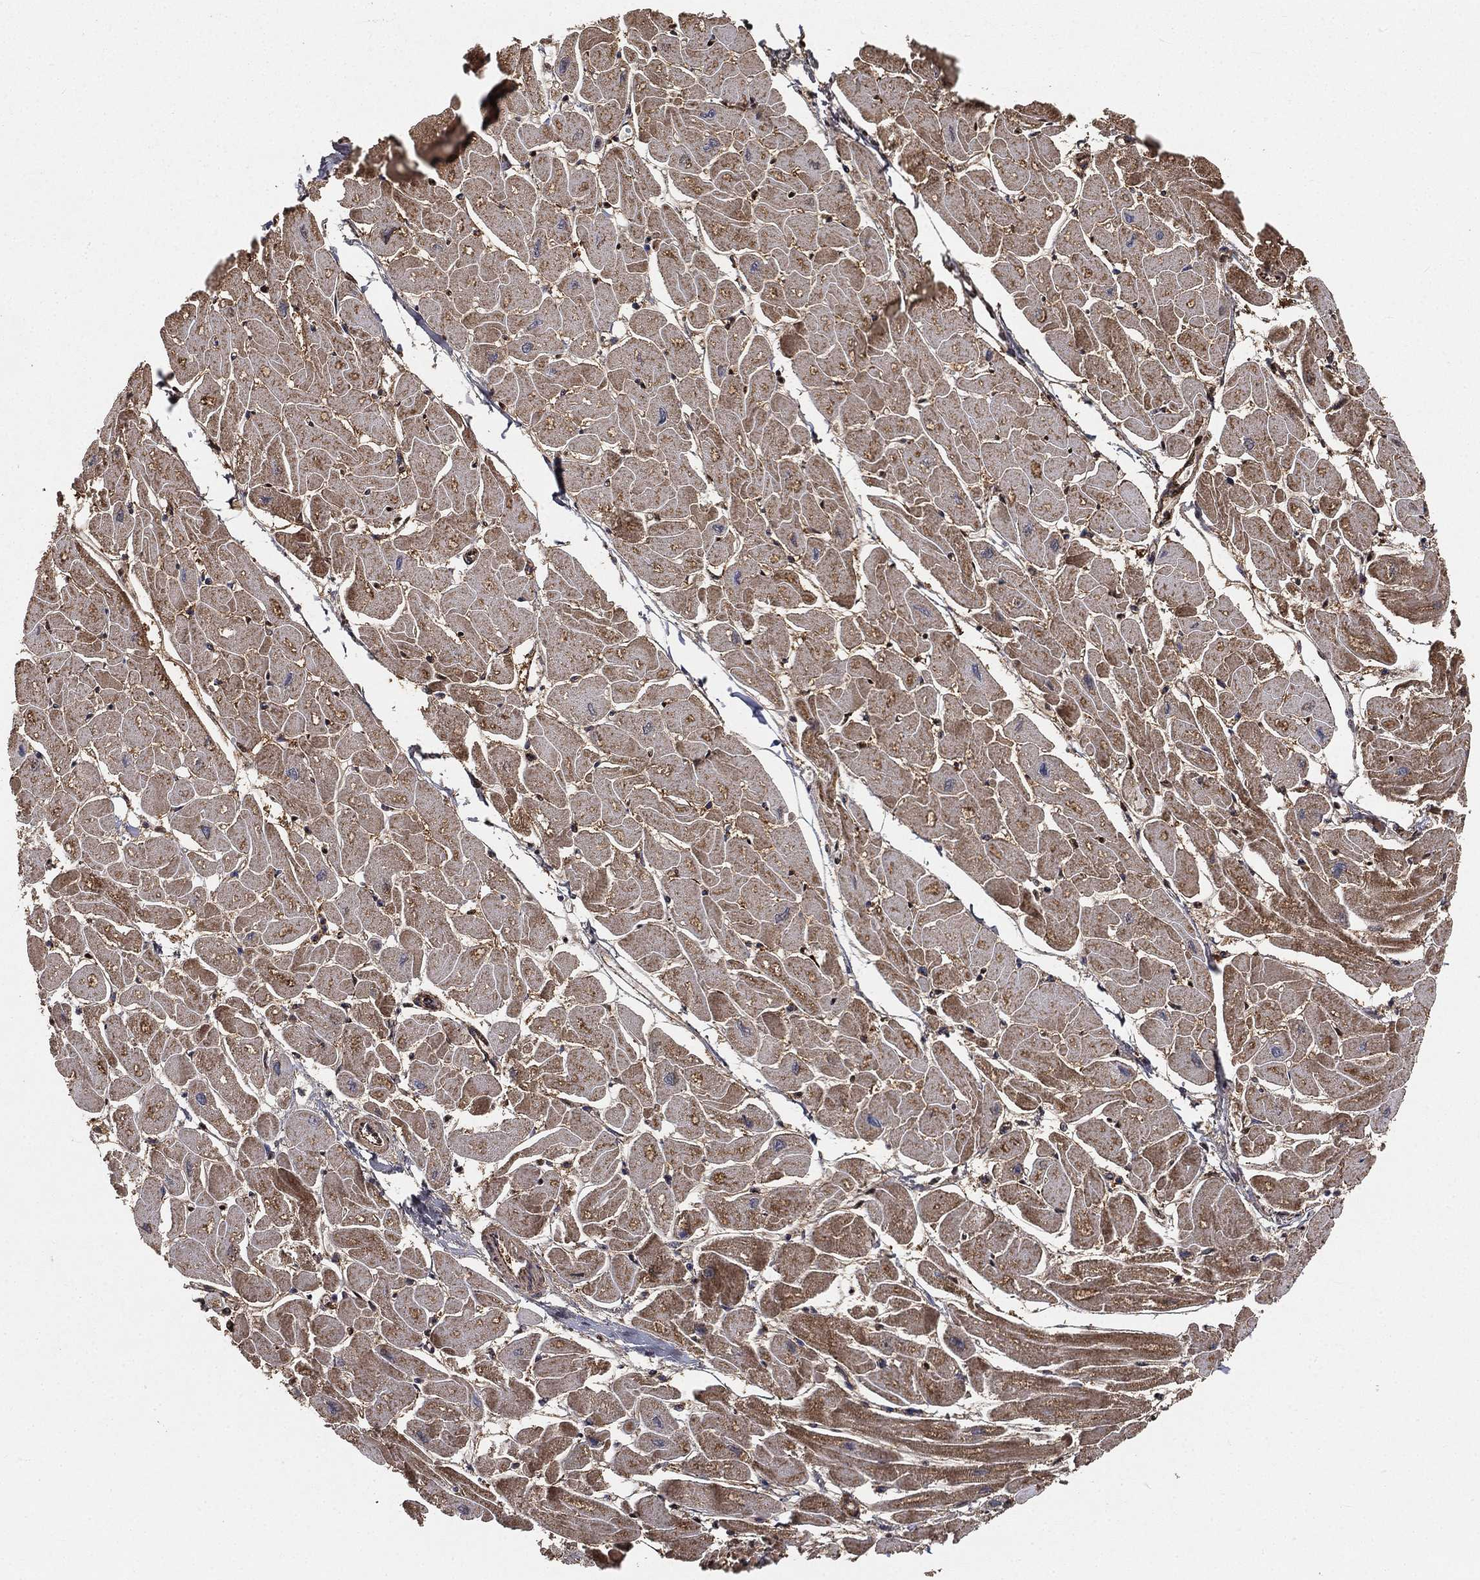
{"staining": {"intensity": "strong", "quantity": ">75%", "location": "cytoplasmic/membranous"}, "tissue": "heart muscle", "cell_type": "Cardiomyocytes", "image_type": "normal", "snomed": [{"axis": "morphology", "description": "Normal tissue, NOS"}, {"axis": "topography", "description": "Heart"}], "caption": "Strong cytoplasmic/membranous protein staining is appreciated in about >75% of cardiomyocytes in heart muscle.", "gene": "SLC38A7", "patient": {"sex": "male", "age": 57}}